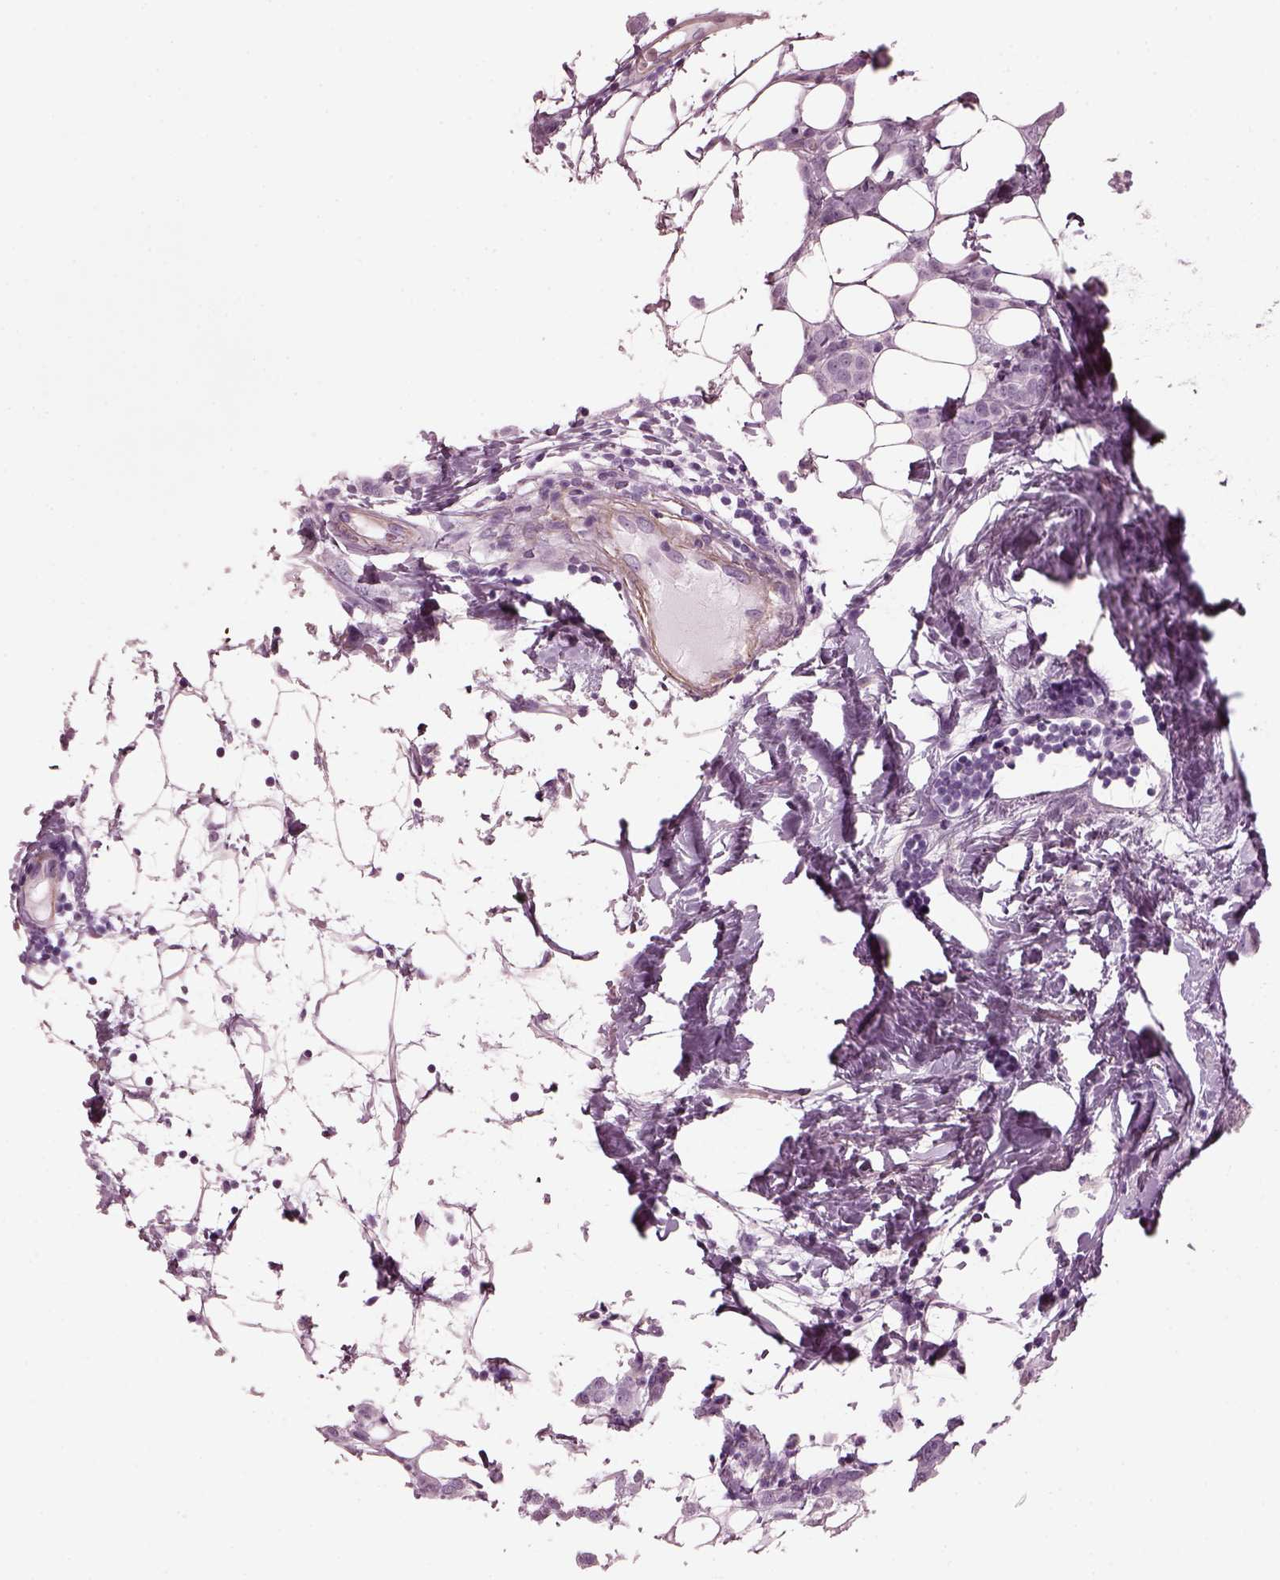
{"staining": {"intensity": "negative", "quantity": "none", "location": "none"}, "tissue": "breast cancer", "cell_type": "Tumor cells", "image_type": "cancer", "snomed": [{"axis": "morphology", "description": "Lobular carcinoma"}, {"axis": "topography", "description": "Breast"}], "caption": "Tumor cells show no significant expression in breast cancer (lobular carcinoma).", "gene": "BFSP1", "patient": {"sex": "female", "age": 49}}